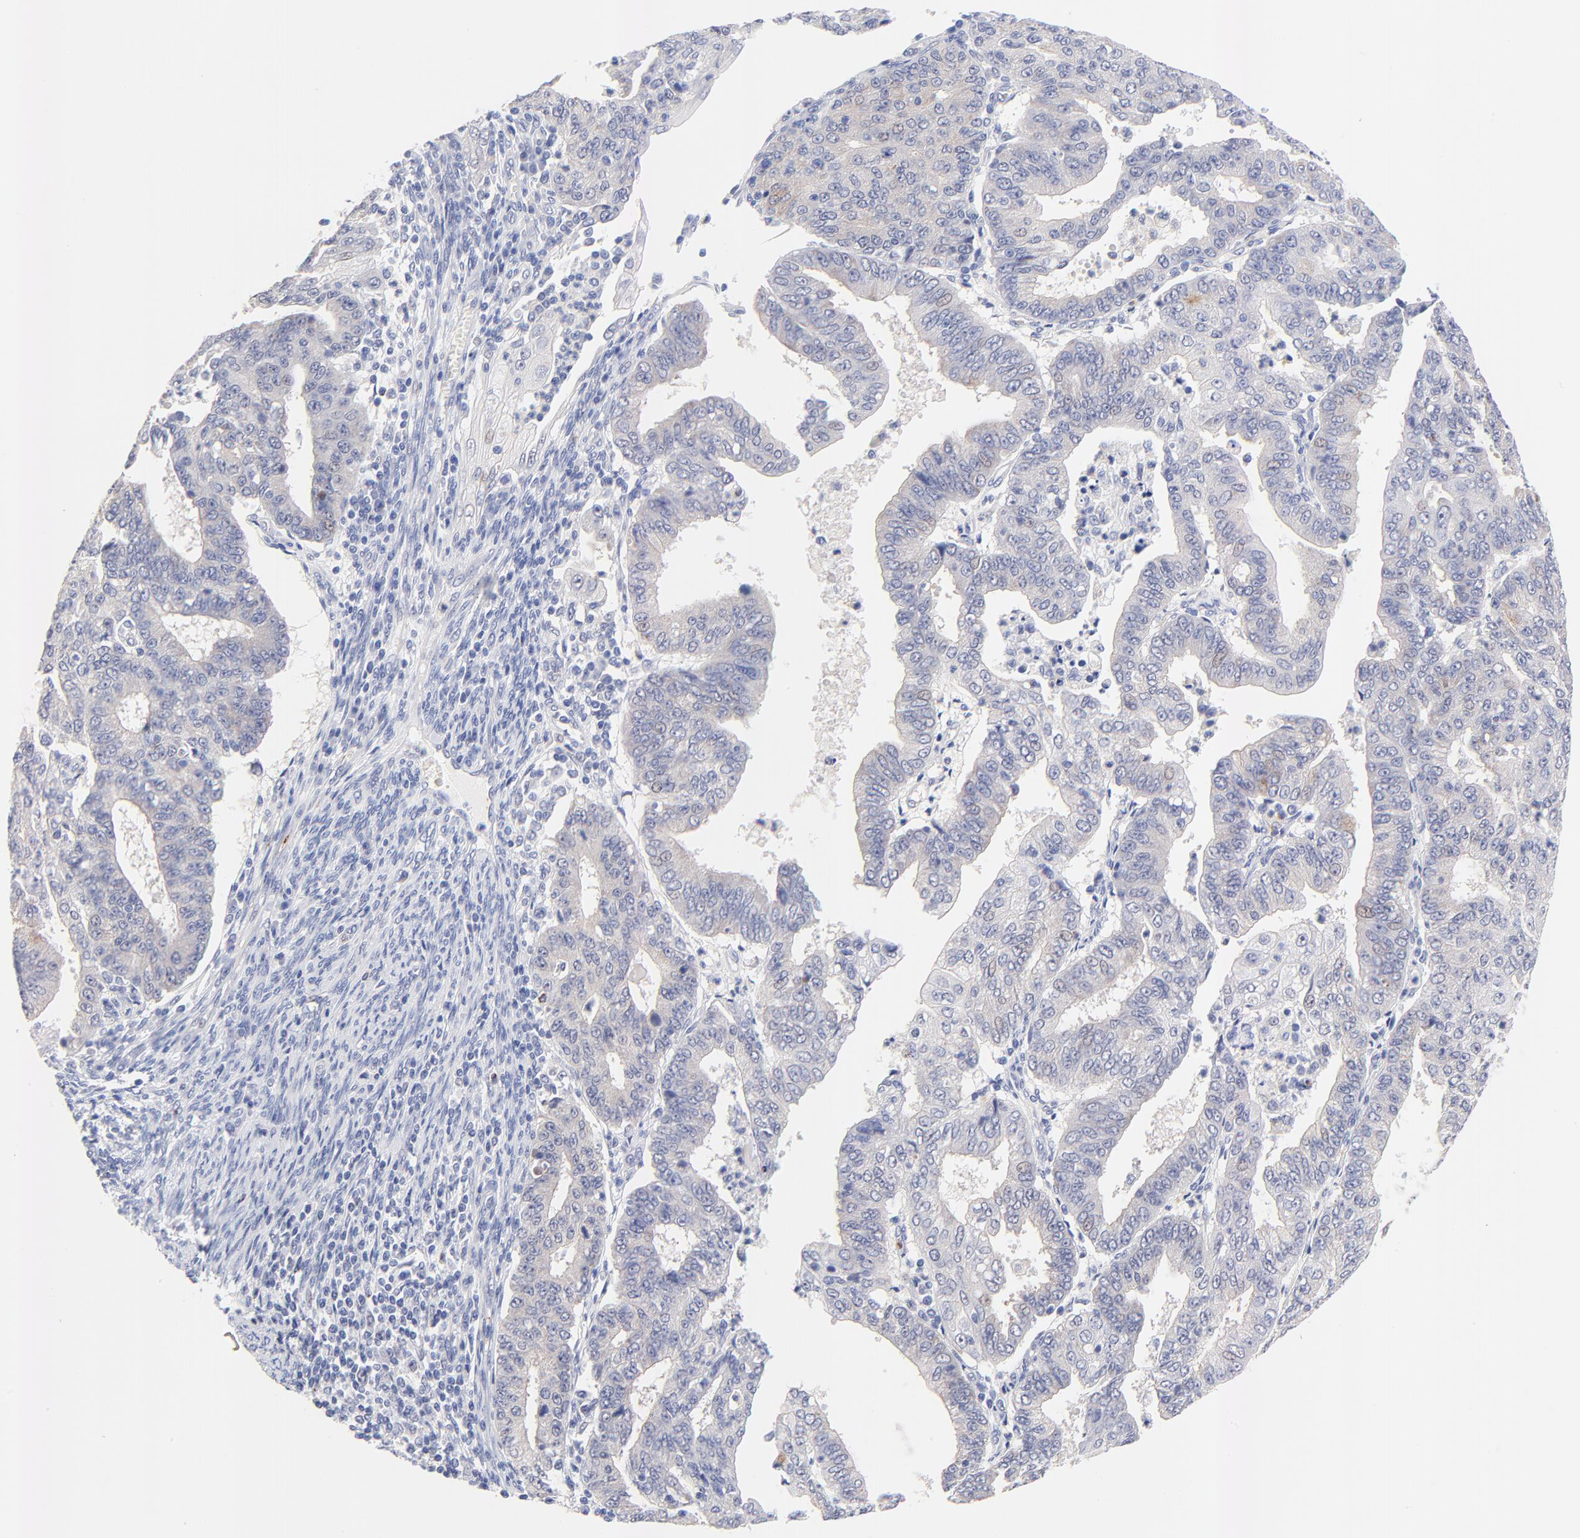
{"staining": {"intensity": "negative", "quantity": "none", "location": "none"}, "tissue": "endometrial cancer", "cell_type": "Tumor cells", "image_type": "cancer", "snomed": [{"axis": "morphology", "description": "Adenocarcinoma, NOS"}, {"axis": "topography", "description": "Endometrium"}], "caption": "Protein analysis of endometrial cancer (adenocarcinoma) shows no significant staining in tumor cells.", "gene": "FAM117B", "patient": {"sex": "female", "age": 56}}